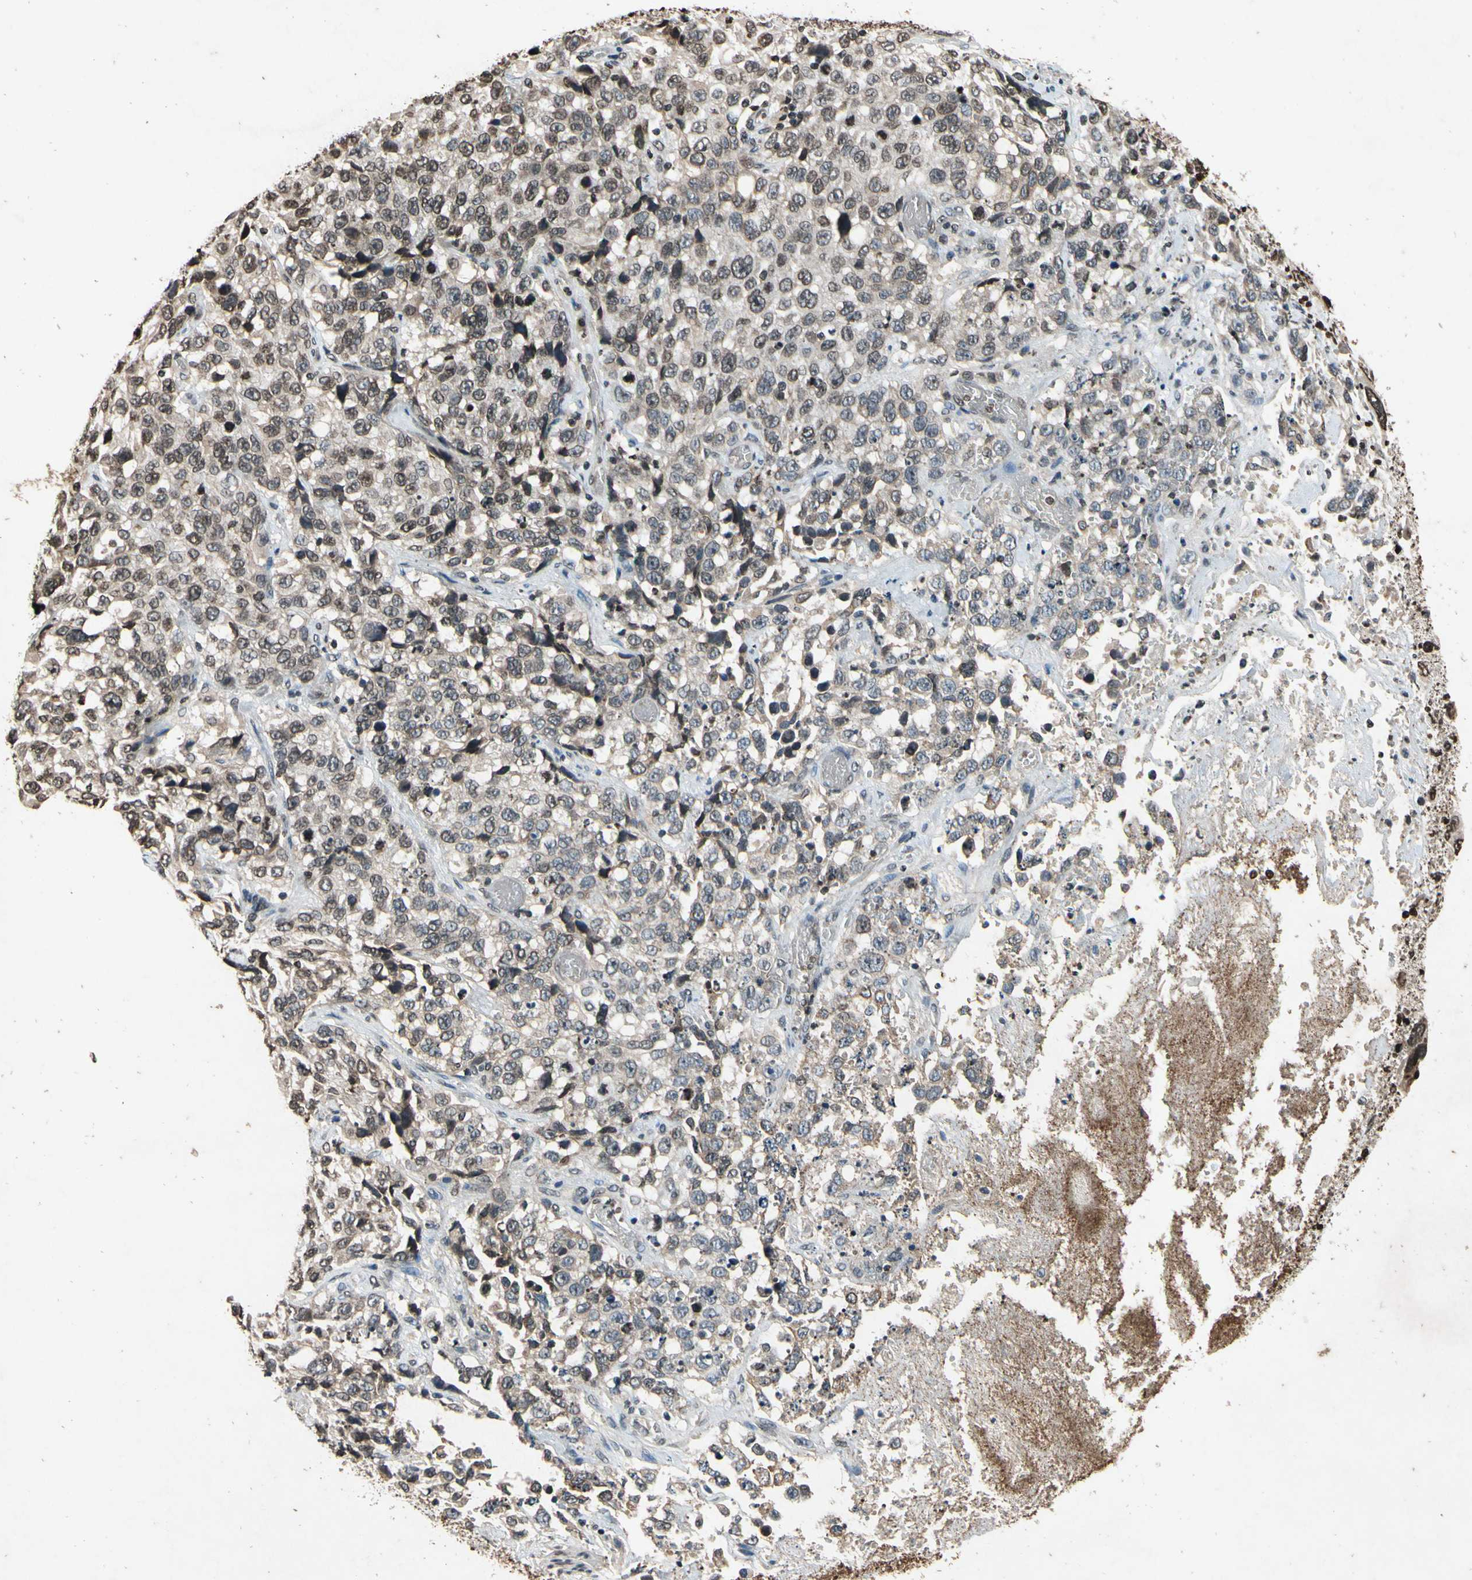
{"staining": {"intensity": "weak", "quantity": "25%-75%", "location": "cytoplasmic/membranous,nuclear"}, "tissue": "stomach cancer", "cell_type": "Tumor cells", "image_type": "cancer", "snomed": [{"axis": "morphology", "description": "Normal tissue, NOS"}, {"axis": "morphology", "description": "Adenocarcinoma, NOS"}, {"axis": "topography", "description": "Stomach"}], "caption": "Immunohistochemistry (DAB (3,3'-diaminobenzidine)) staining of human stomach cancer (adenocarcinoma) reveals weak cytoplasmic/membranous and nuclear protein staining in approximately 25%-75% of tumor cells. Immunohistochemistry (ihc) stains the protein in brown and the nuclei are stained blue.", "gene": "HOXB3", "patient": {"sex": "male", "age": 48}}